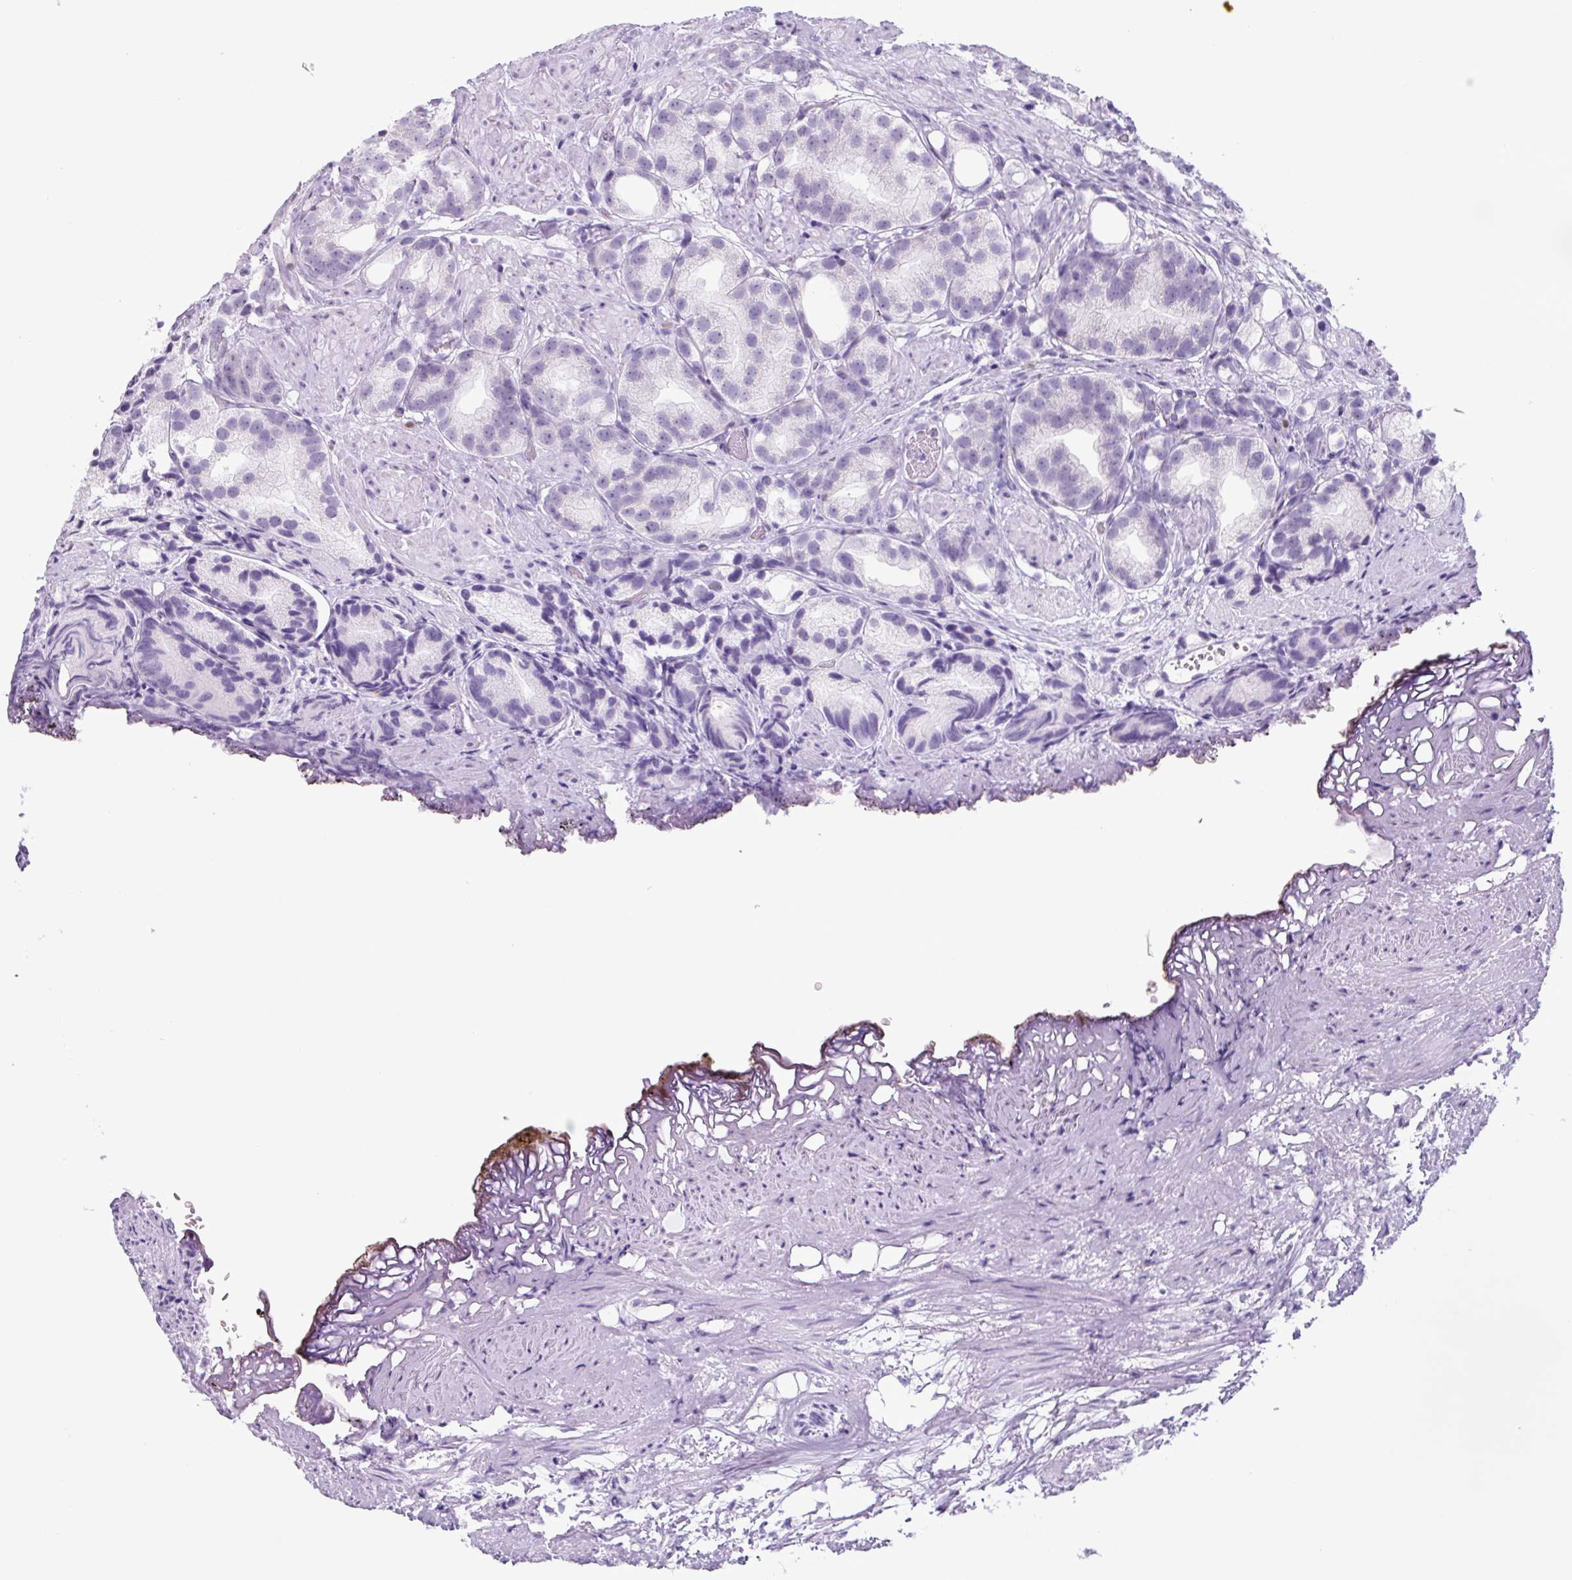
{"staining": {"intensity": "negative", "quantity": "none", "location": "none"}, "tissue": "prostate cancer", "cell_type": "Tumor cells", "image_type": "cancer", "snomed": [{"axis": "morphology", "description": "Adenocarcinoma, High grade"}, {"axis": "topography", "description": "Prostate"}], "caption": "There is no significant positivity in tumor cells of prostate cancer.", "gene": "TNFRSF8", "patient": {"sex": "male", "age": 82}}